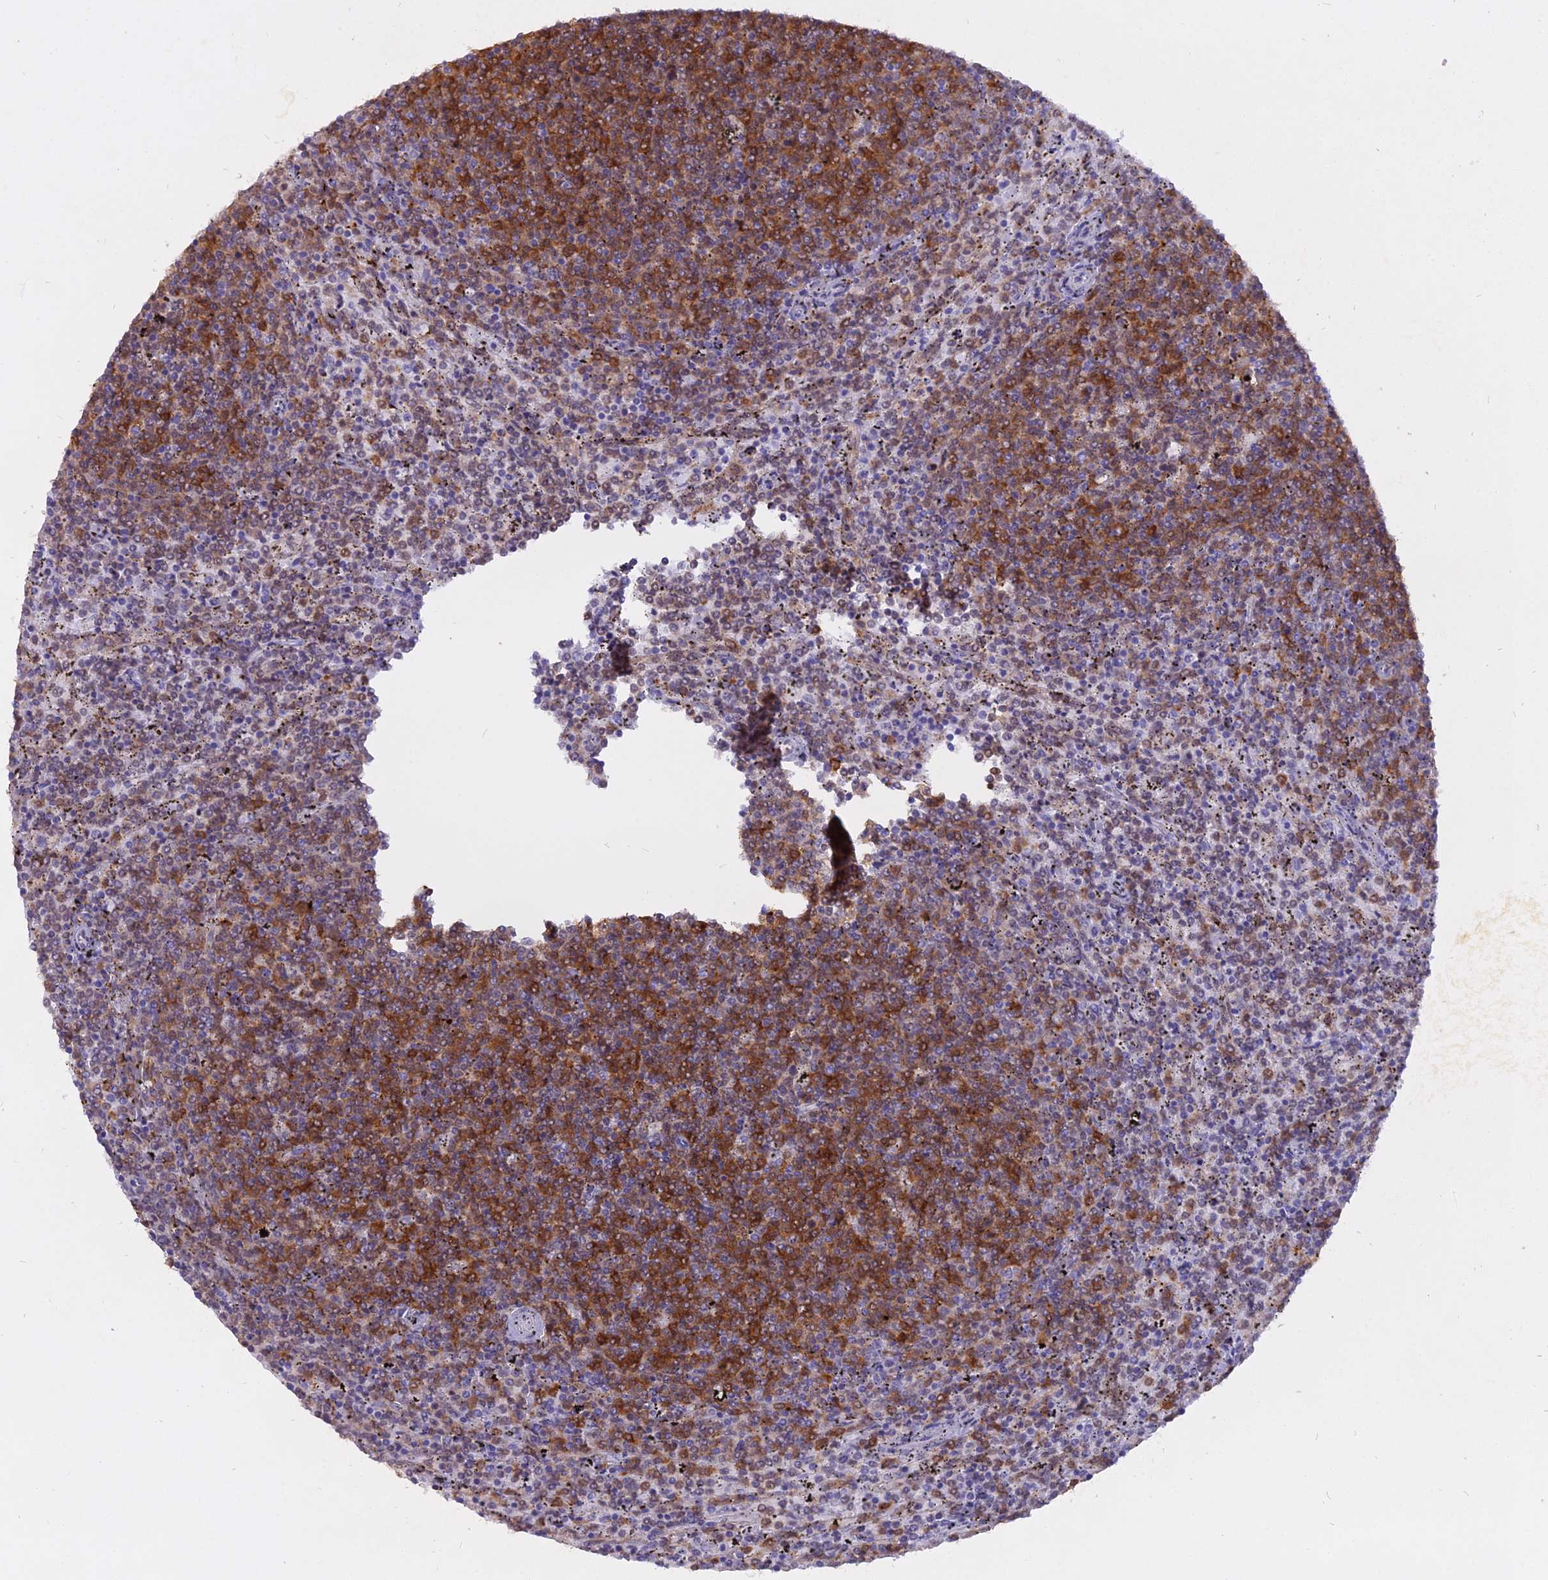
{"staining": {"intensity": "moderate", "quantity": "25%-75%", "location": "cytoplasmic/membranous"}, "tissue": "lymphoma", "cell_type": "Tumor cells", "image_type": "cancer", "snomed": [{"axis": "morphology", "description": "Malignant lymphoma, non-Hodgkin's type, Low grade"}, {"axis": "topography", "description": "Spleen"}], "caption": "A high-resolution histopathology image shows immunohistochemistry staining of malignant lymphoma, non-Hodgkin's type (low-grade), which exhibits moderate cytoplasmic/membranous staining in approximately 25%-75% of tumor cells.", "gene": "BLNK", "patient": {"sex": "female", "age": 50}}